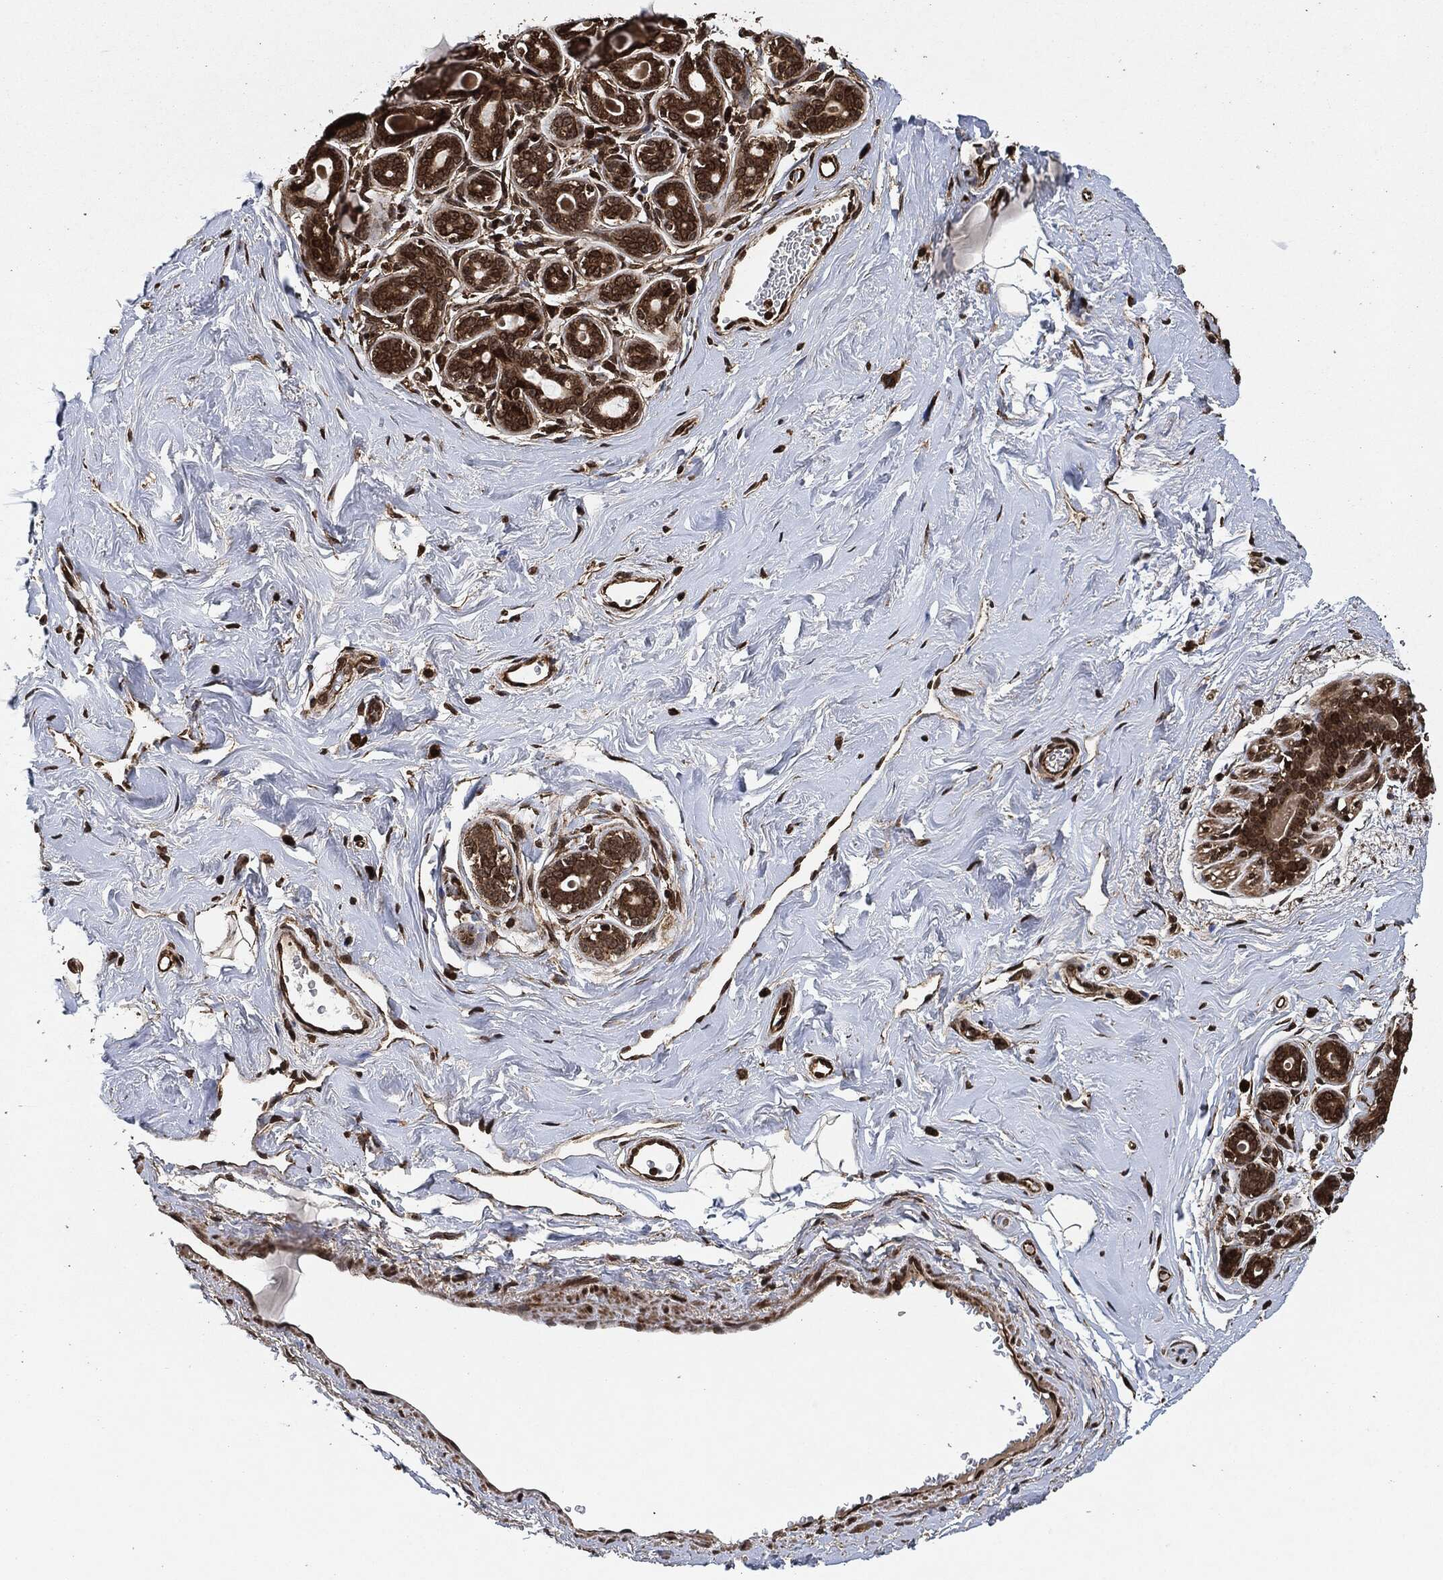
{"staining": {"intensity": "moderate", "quantity": "<25%", "location": "nuclear"}, "tissue": "breast", "cell_type": "Adipocytes", "image_type": "normal", "snomed": [{"axis": "morphology", "description": "Normal tissue, NOS"}, {"axis": "topography", "description": "Skin"}, {"axis": "topography", "description": "Breast"}], "caption": "Normal breast demonstrates moderate nuclear staining in approximately <25% of adipocytes, visualized by immunohistochemistry.", "gene": "PDK1", "patient": {"sex": "female", "age": 43}}